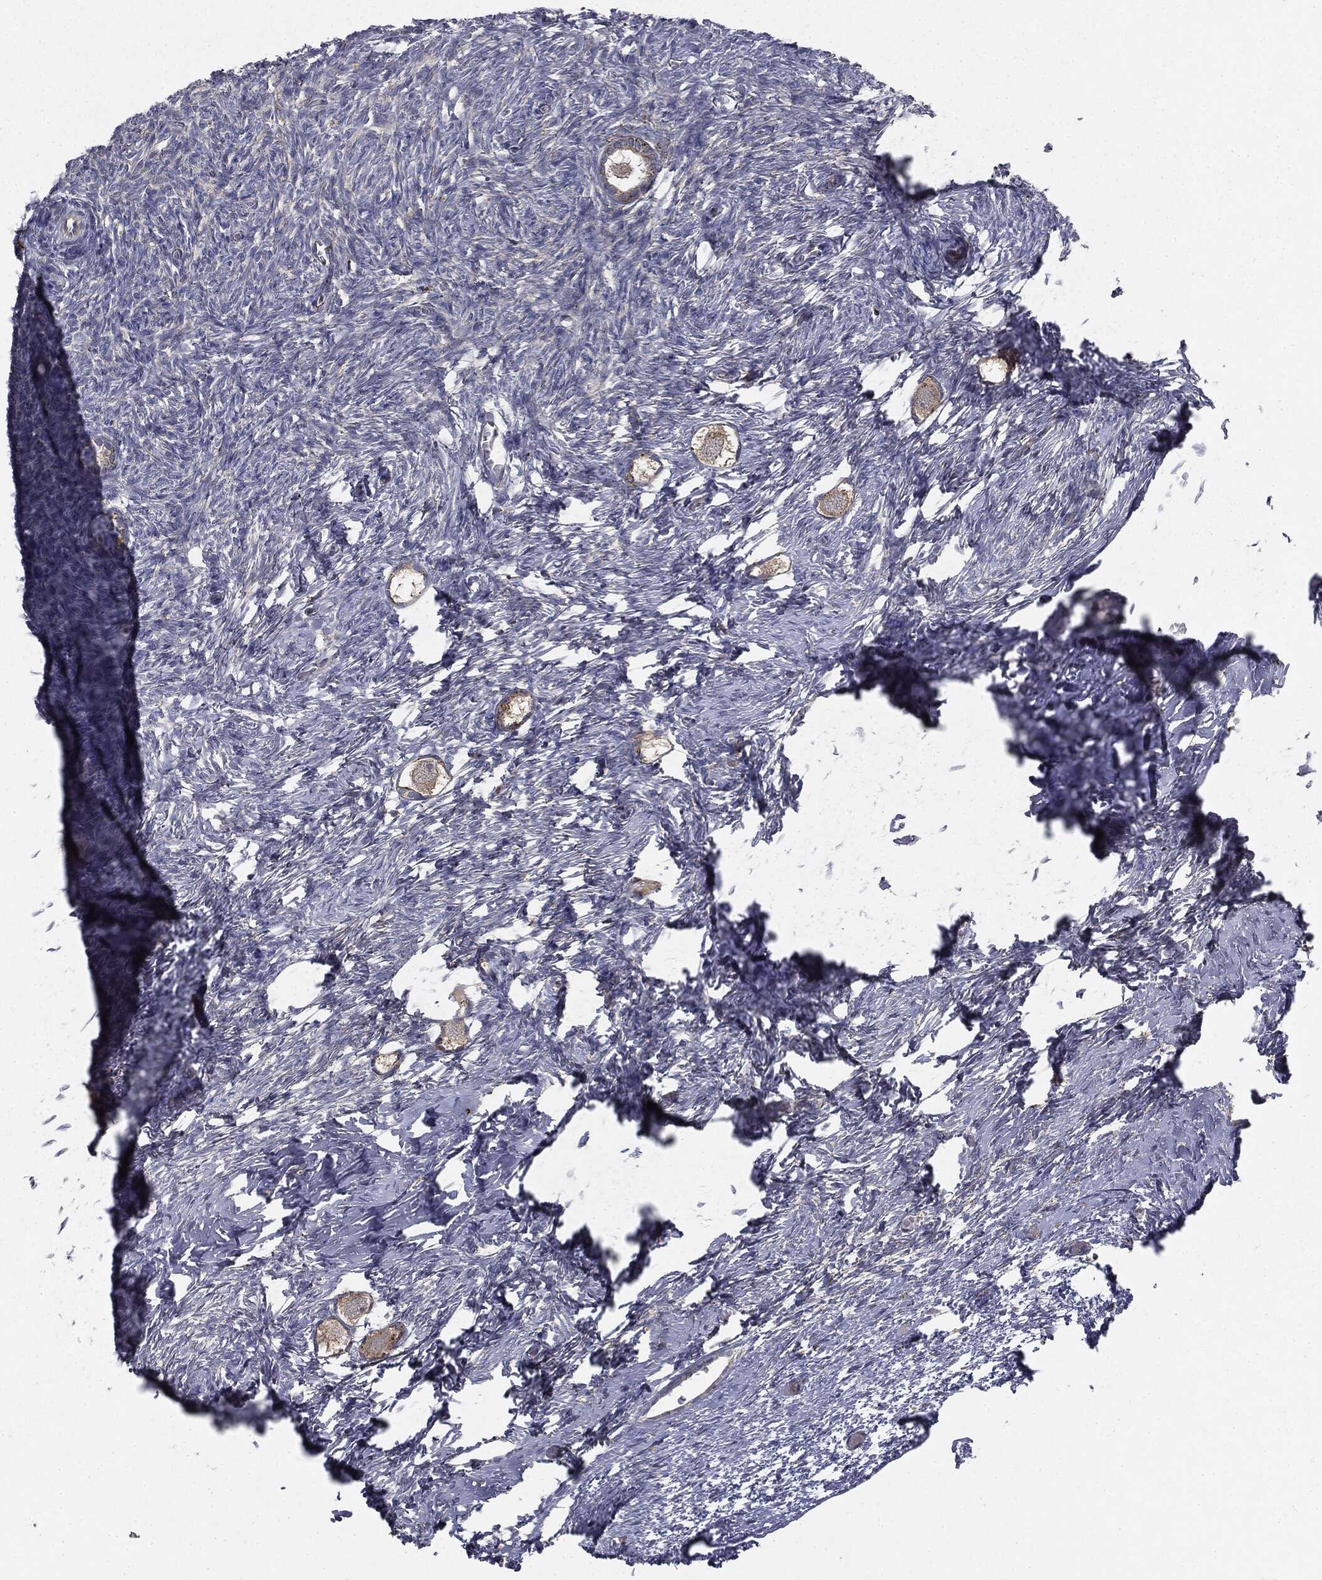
{"staining": {"intensity": "weak", "quantity": ">75%", "location": "cytoplasmic/membranous"}, "tissue": "ovary", "cell_type": "Follicle cells", "image_type": "normal", "snomed": [{"axis": "morphology", "description": "Normal tissue, NOS"}, {"axis": "topography", "description": "Ovary"}], "caption": "A brown stain labels weak cytoplasmic/membranous expression of a protein in follicle cells of unremarkable ovary.", "gene": "CTSA", "patient": {"sex": "female", "age": 27}}